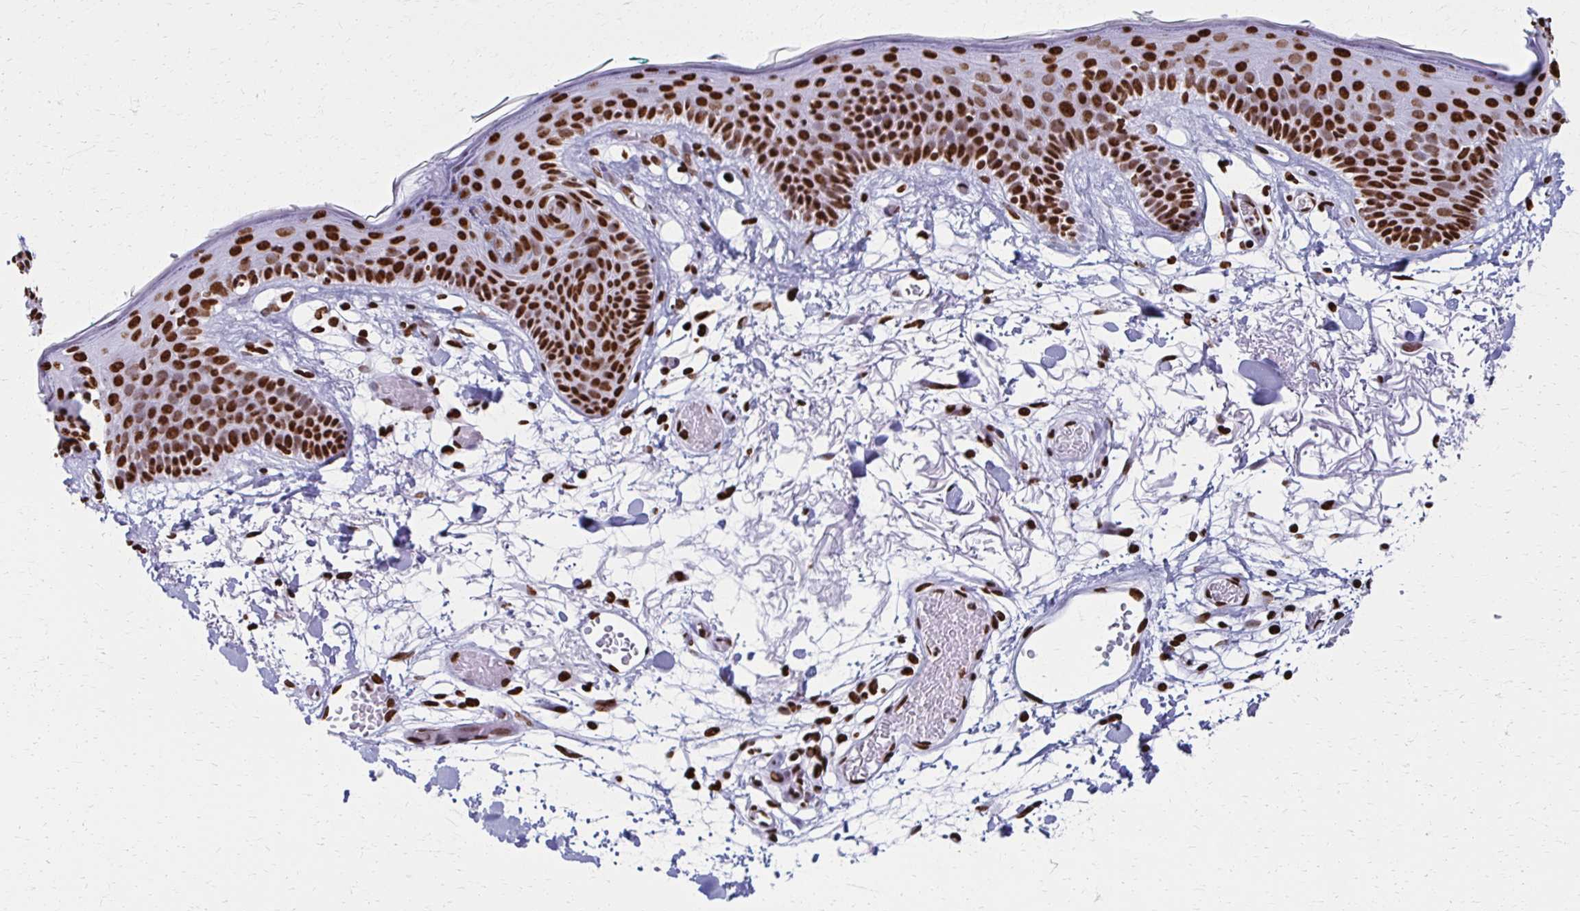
{"staining": {"intensity": "strong", "quantity": ">75%", "location": "nuclear"}, "tissue": "skin", "cell_type": "Fibroblasts", "image_type": "normal", "snomed": [{"axis": "morphology", "description": "Normal tissue, NOS"}, {"axis": "topography", "description": "Skin"}], "caption": "Brown immunohistochemical staining in benign human skin exhibits strong nuclear positivity in about >75% of fibroblasts.", "gene": "NONO", "patient": {"sex": "male", "age": 79}}